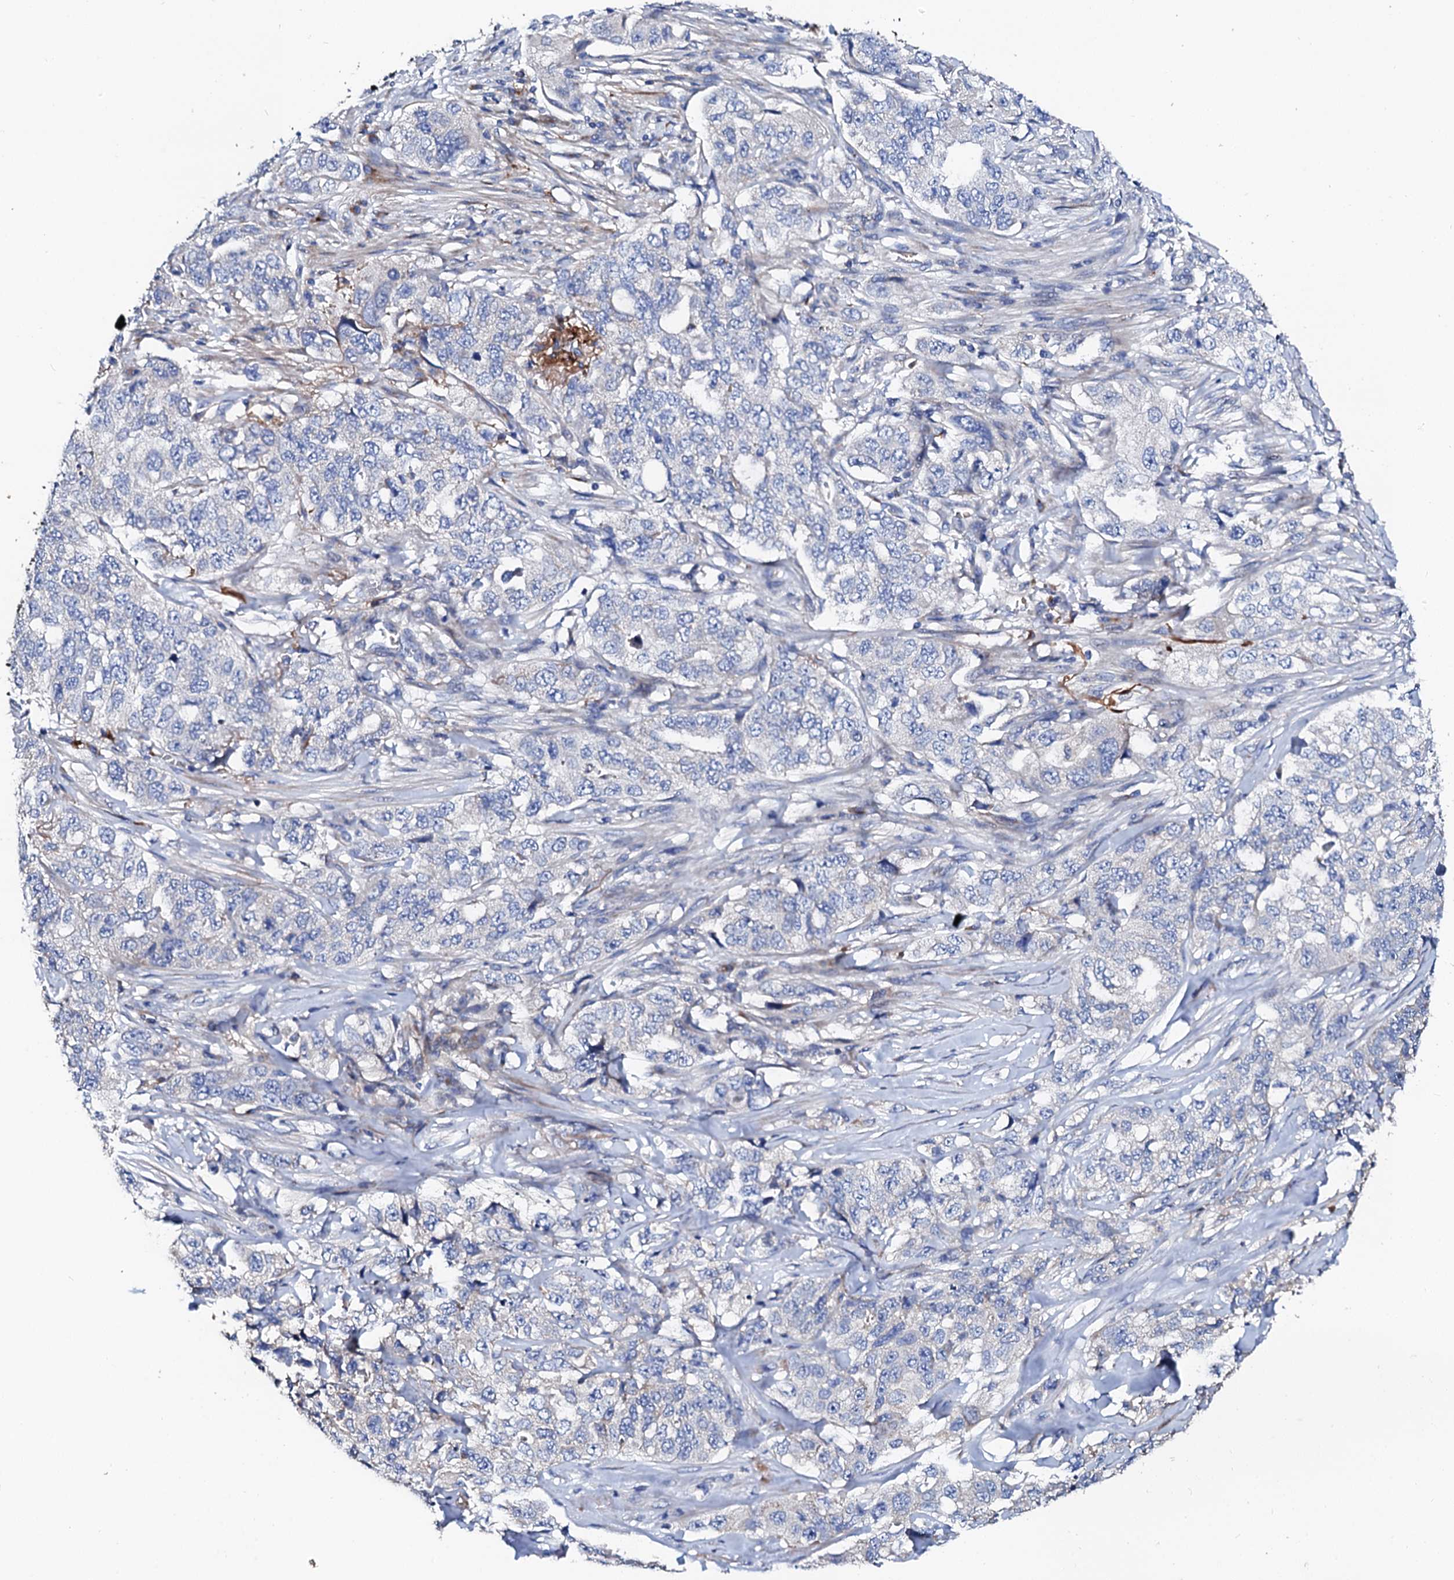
{"staining": {"intensity": "negative", "quantity": "none", "location": "none"}, "tissue": "lung cancer", "cell_type": "Tumor cells", "image_type": "cancer", "snomed": [{"axis": "morphology", "description": "Adenocarcinoma, NOS"}, {"axis": "topography", "description": "Lung"}], "caption": "Immunohistochemistry of human lung adenocarcinoma reveals no staining in tumor cells.", "gene": "SLC10A7", "patient": {"sex": "female", "age": 51}}